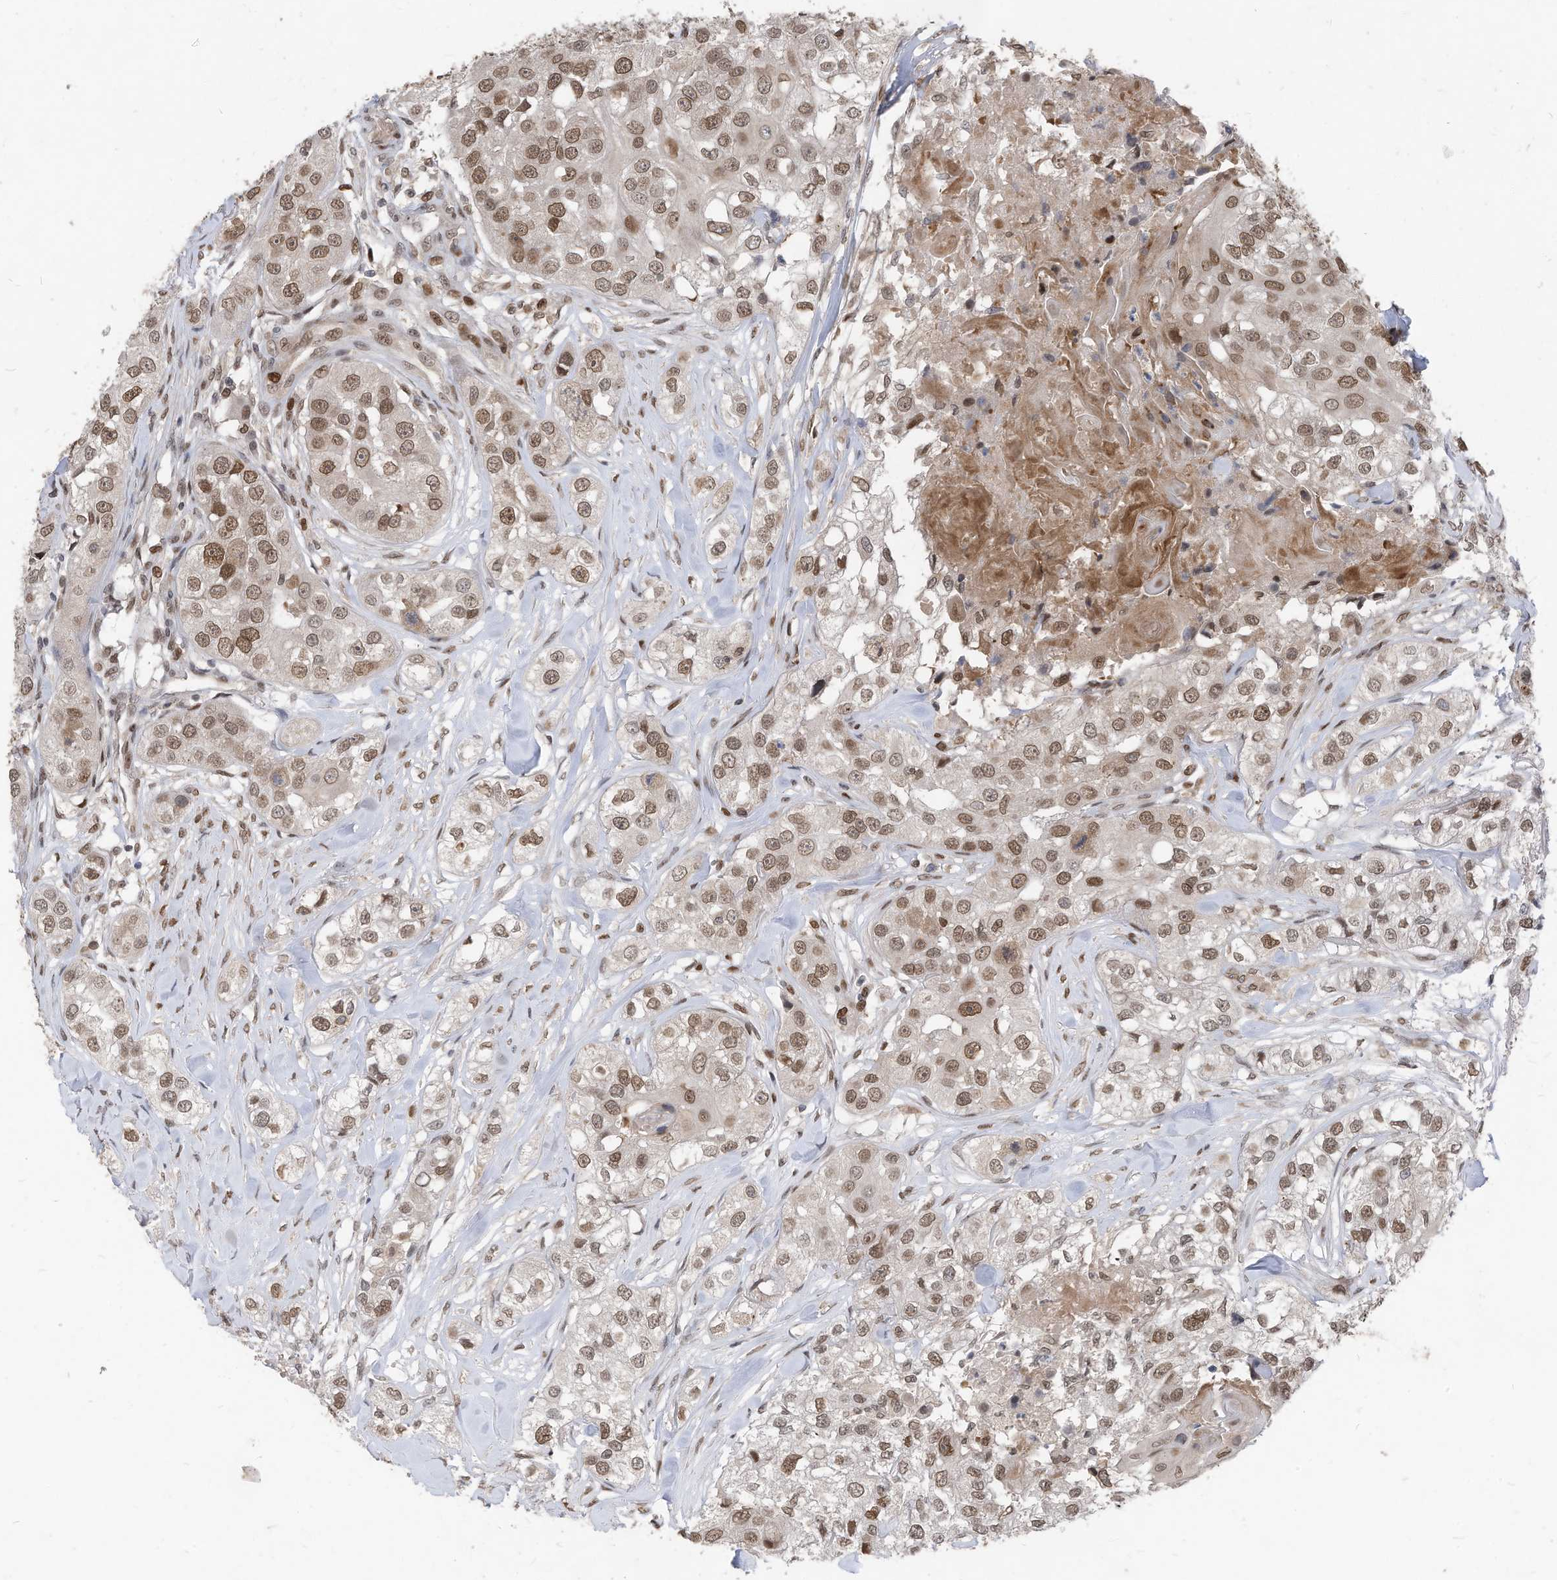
{"staining": {"intensity": "moderate", "quantity": ">75%", "location": "nuclear"}, "tissue": "head and neck cancer", "cell_type": "Tumor cells", "image_type": "cancer", "snomed": [{"axis": "morphology", "description": "Normal tissue, NOS"}, {"axis": "morphology", "description": "Squamous cell carcinoma, NOS"}, {"axis": "topography", "description": "Skeletal muscle"}, {"axis": "topography", "description": "Head-Neck"}], "caption": "Head and neck squamous cell carcinoma stained for a protein demonstrates moderate nuclear positivity in tumor cells.", "gene": "KPNB1", "patient": {"sex": "male", "age": 51}}